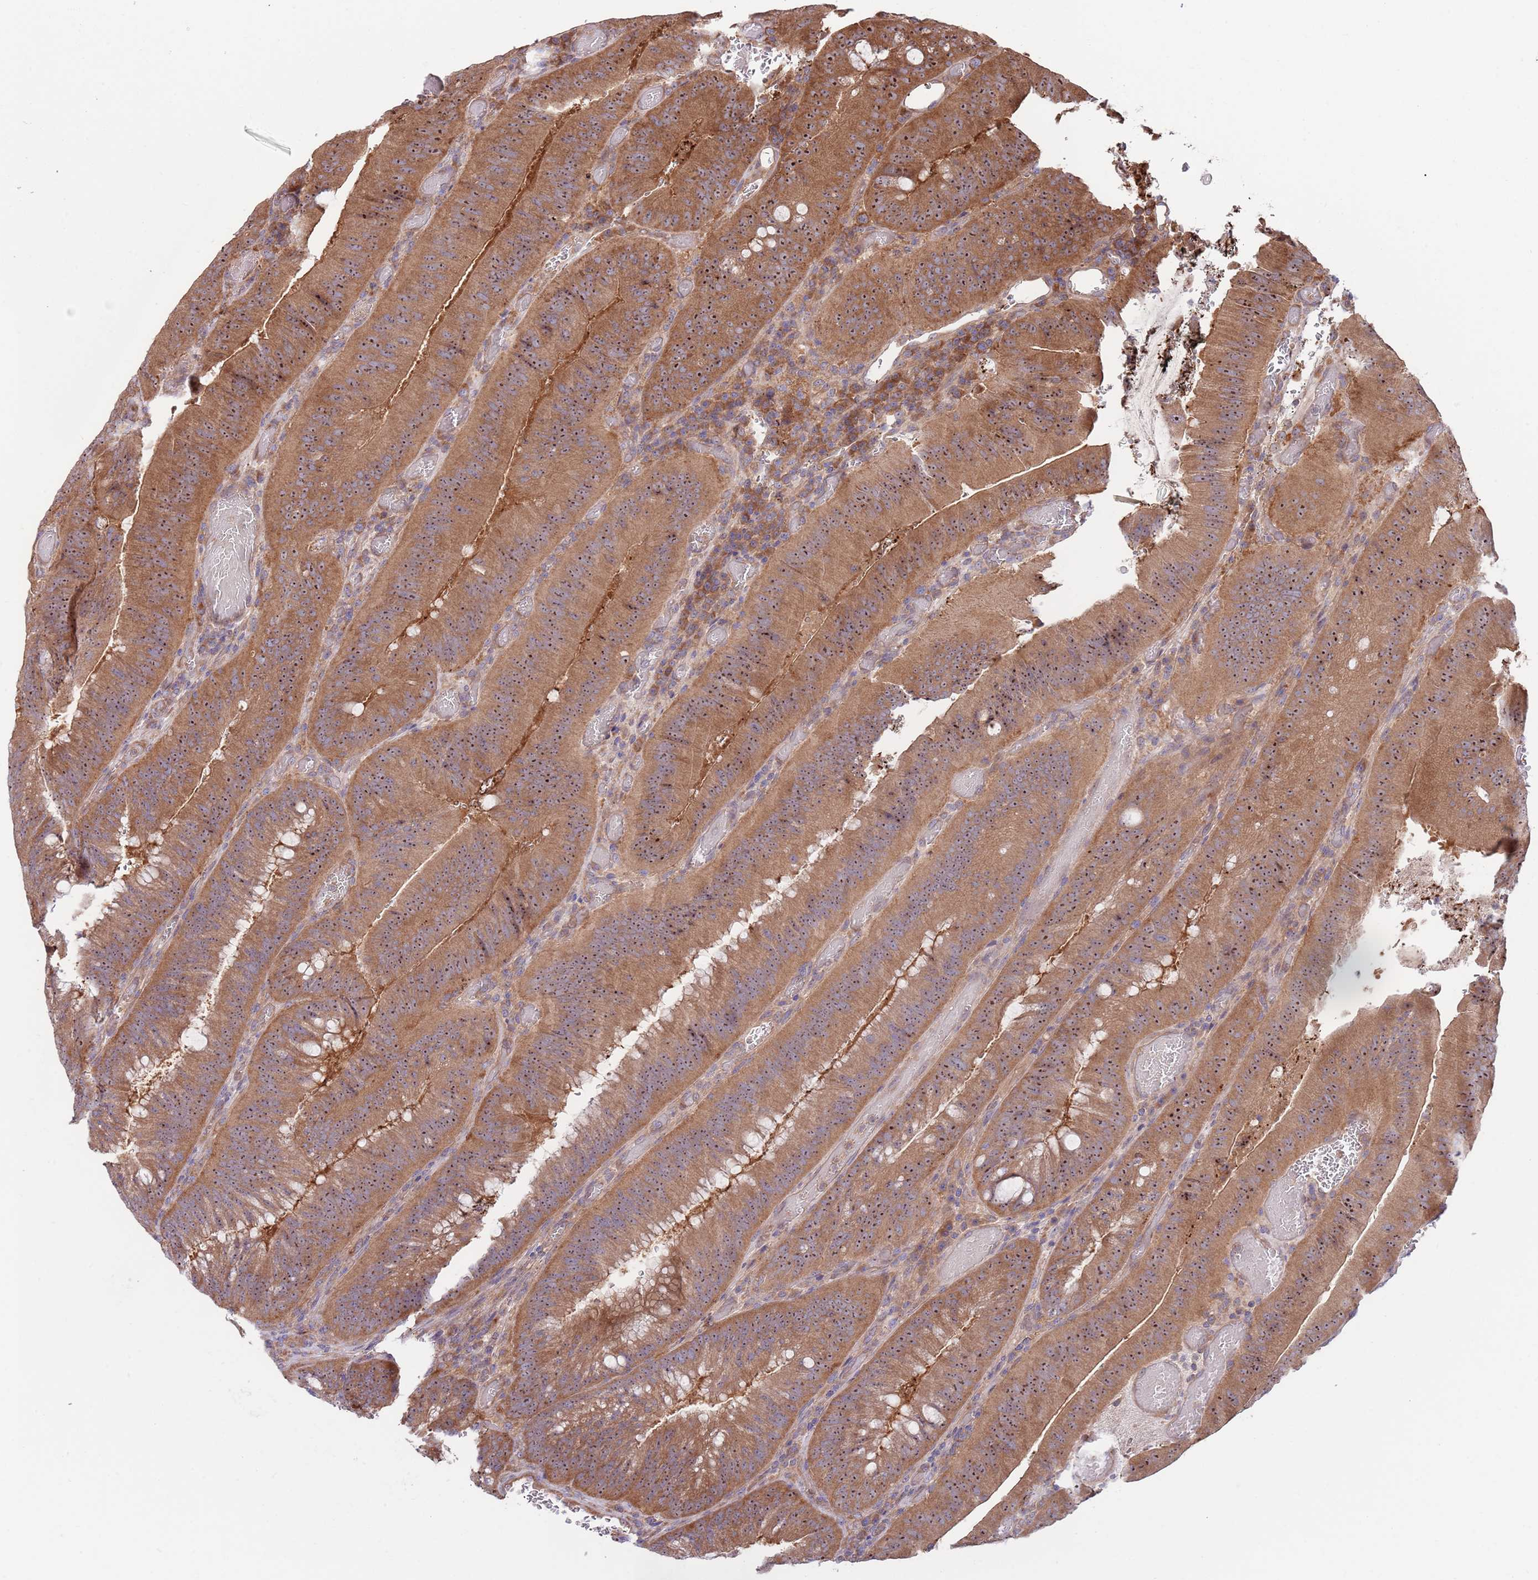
{"staining": {"intensity": "moderate", "quantity": ">75%", "location": "cytoplasmic/membranous,nuclear"}, "tissue": "colorectal cancer", "cell_type": "Tumor cells", "image_type": "cancer", "snomed": [{"axis": "morphology", "description": "Adenocarcinoma, NOS"}, {"axis": "topography", "description": "Colon"}], "caption": "Immunohistochemistry (IHC) of adenocarcinoma (colorectal) displays medium levels of moderate cytoplasmic/membranous and nuclear expression in about >75% of tumor cells.", "gene": "EIF3F", "patient": {"sex": "female", "age": 43}}